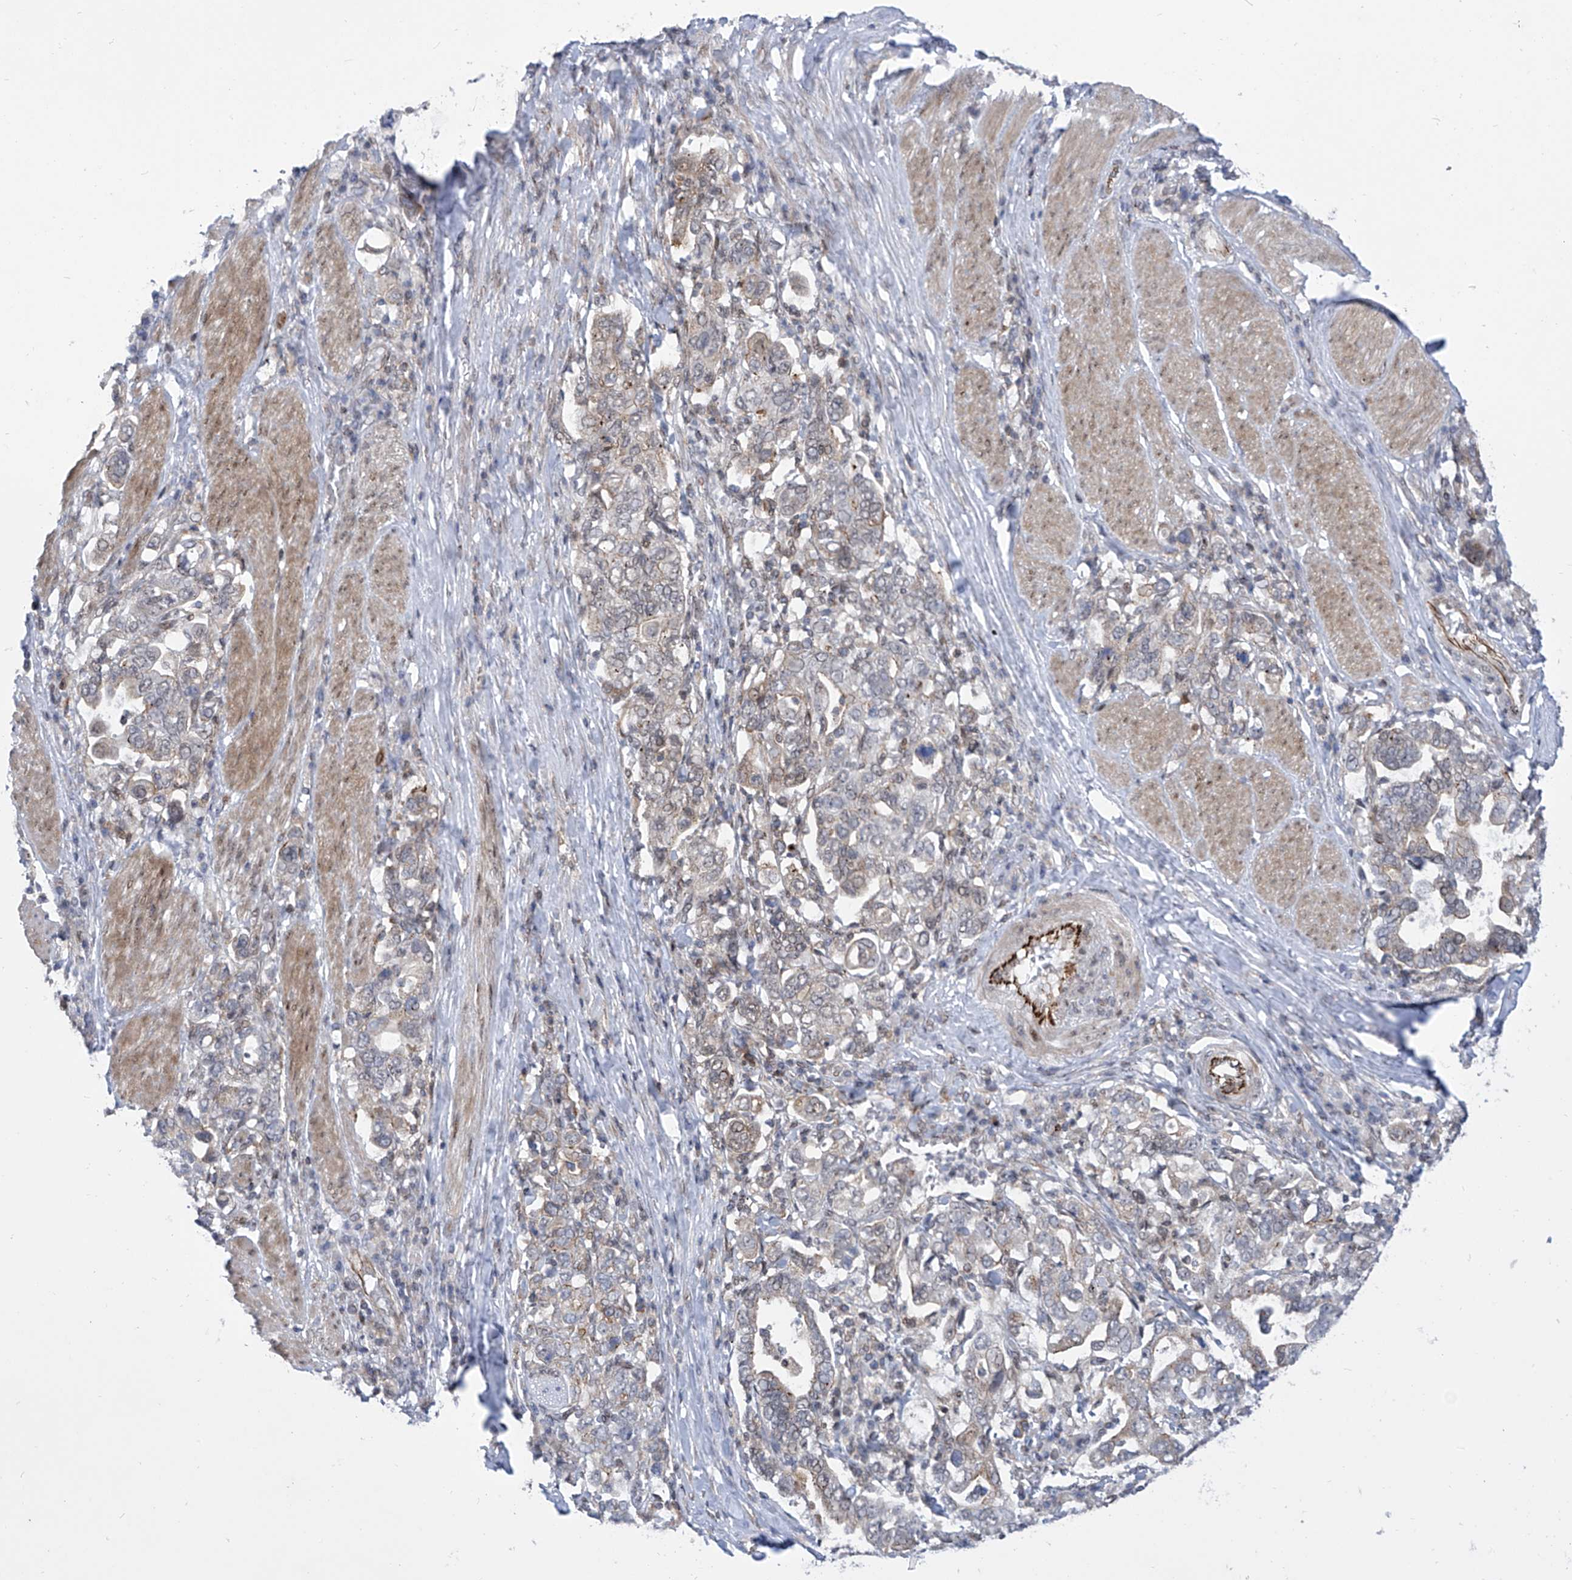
{"staining": {"intensity": "negative", "quantity": "none", "location": "none"}, "tissue": "stomach cancer", "cell_type": "Tumor cells", "image_type": "cancer", "snomed": [{"axis": "morphology", "description": "Adenocarcinoma, NOS"}, {"axis": "topography", "description": "Stomach, upper"}], "caption": "There is no significant positivity in tumor cells of stomach adenocarcinoma.", "gene": "CEP290", "patient": {"sex": "male", "age": 62}}